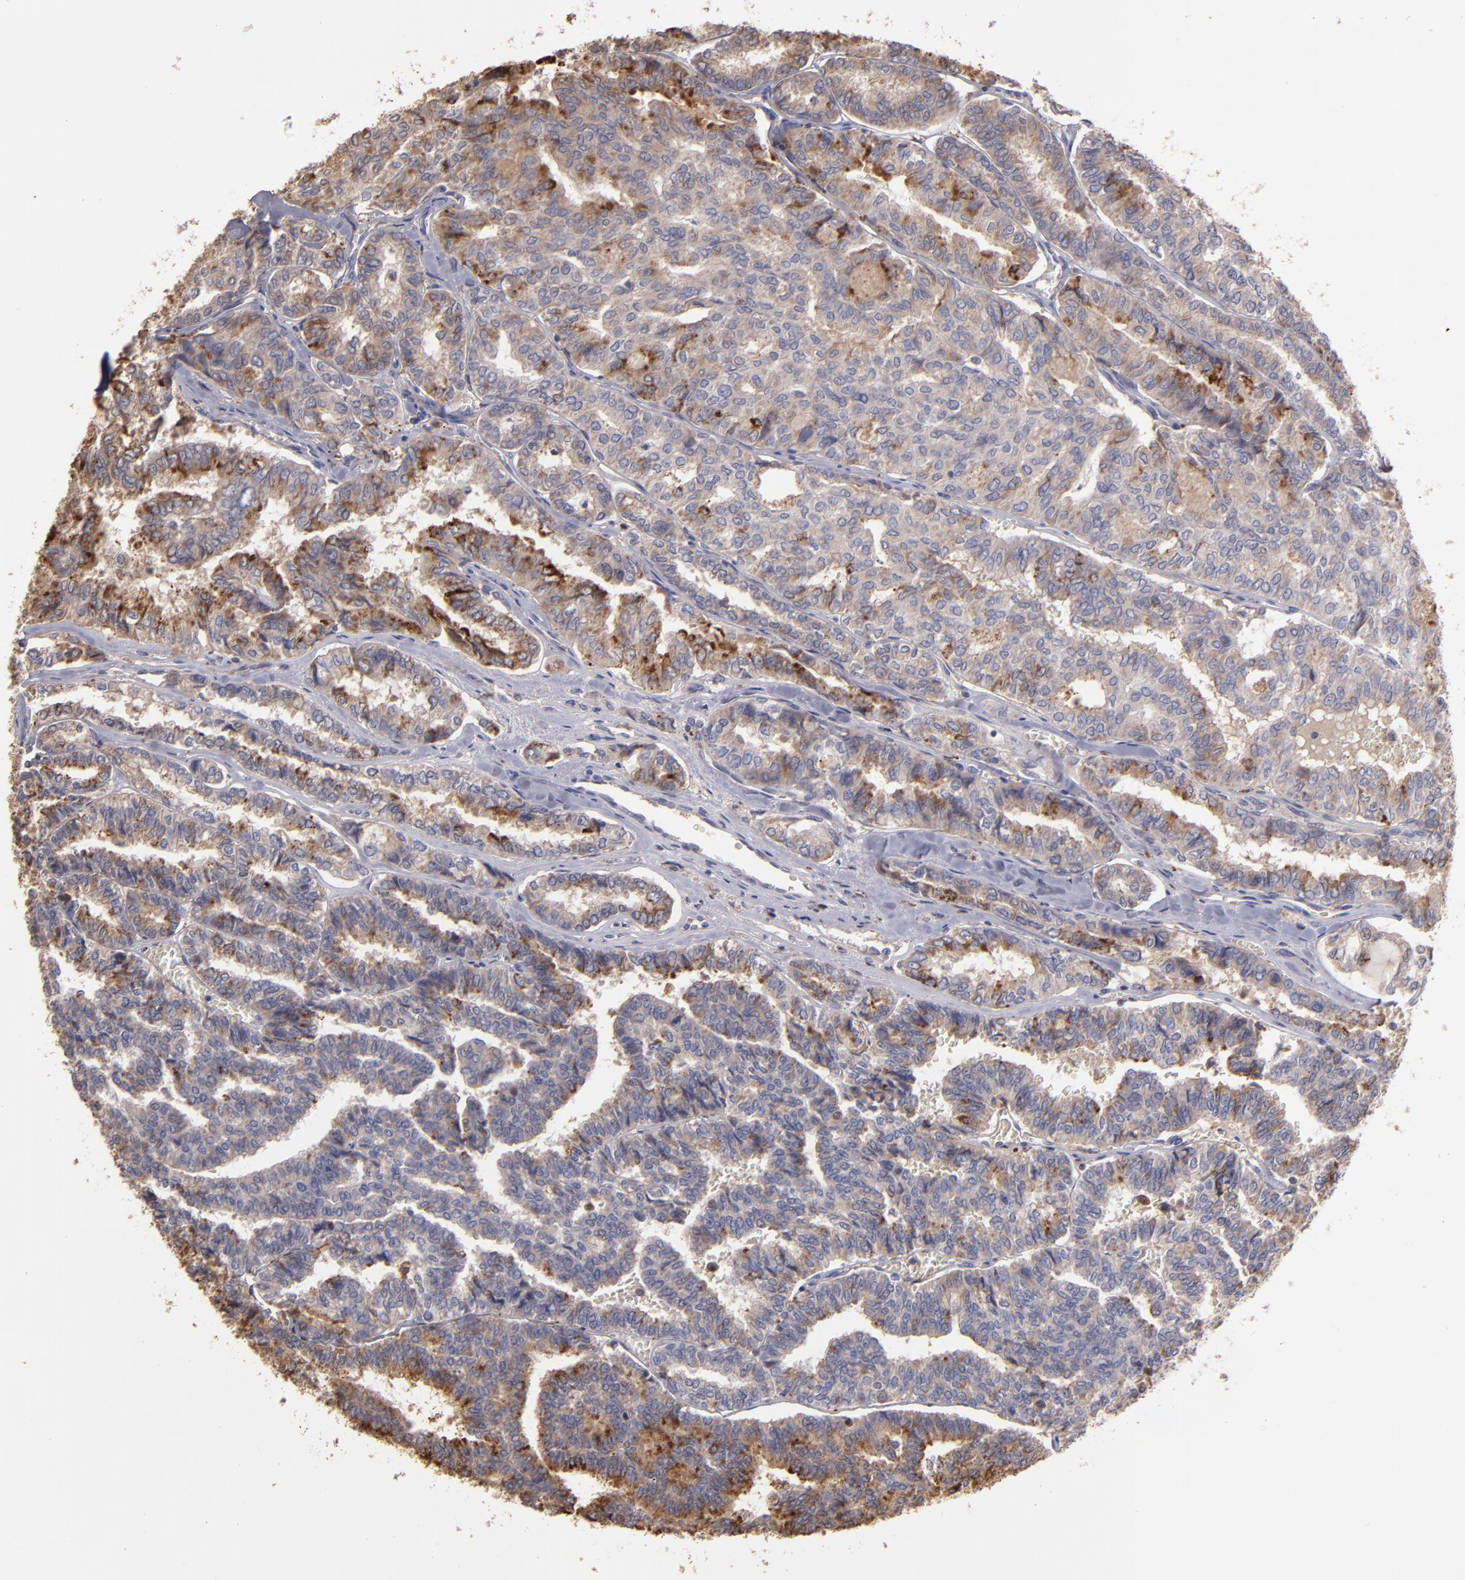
{"staining": {"intensity": "weak", "quantity": ">75%", "location": "cytoplasmic/membranous"}, "tissue": "thyroid cancer", "cell_type": "Tumor cells", "image_type": "cancer", "snomed": [{"axis": "morphology", "description": "Papillary adenocarcinoma, NOS"}, {"axis": "topography", "description": "Thyroid gland"}], "caption": "Protein staining demonstrates weak cytoplasmic/membranous expression in approximately >75% of tumor cells in thyroid cancer. Nuclei are stained in blue.", "gene": "TRAF1", "patient": {"sex": "female", "age": 35}}